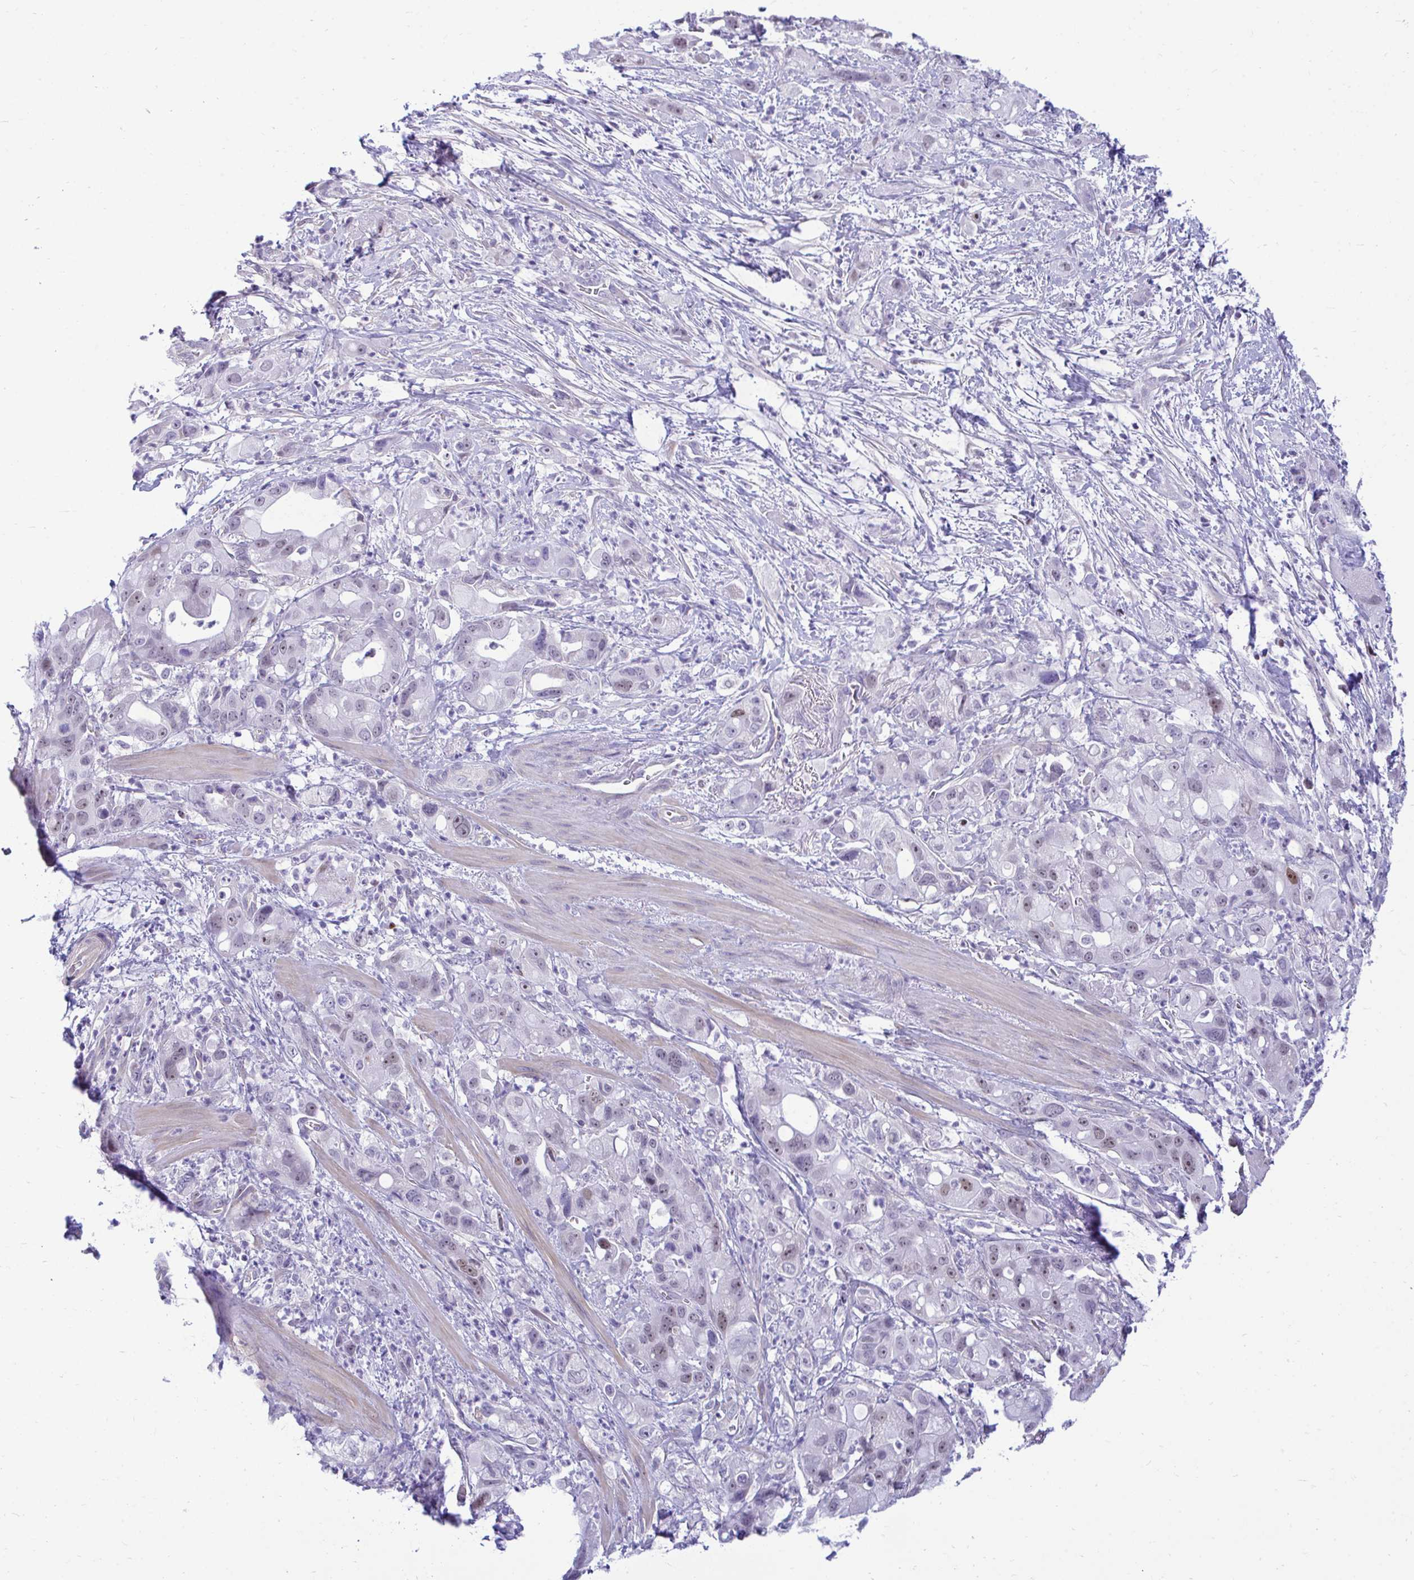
{"staining": {"intensity": "weak", "quantity": "<25%", "location": "nuclear"}, "tissue": "pancreatic cancer", "cell_type": "Tumor cells", "image_type": "cancer", "snomed": [{"axis": "morphology", "description": "Adenocarcinoma, NOS"}, {"axis": "topography", "description": "Pancreas"}], "caption": "Tumor cells are negative for protein expression in human pancreatic cancer.", "gene": "SLC25A51", "patient": {"sex": "male", "age": 68}}